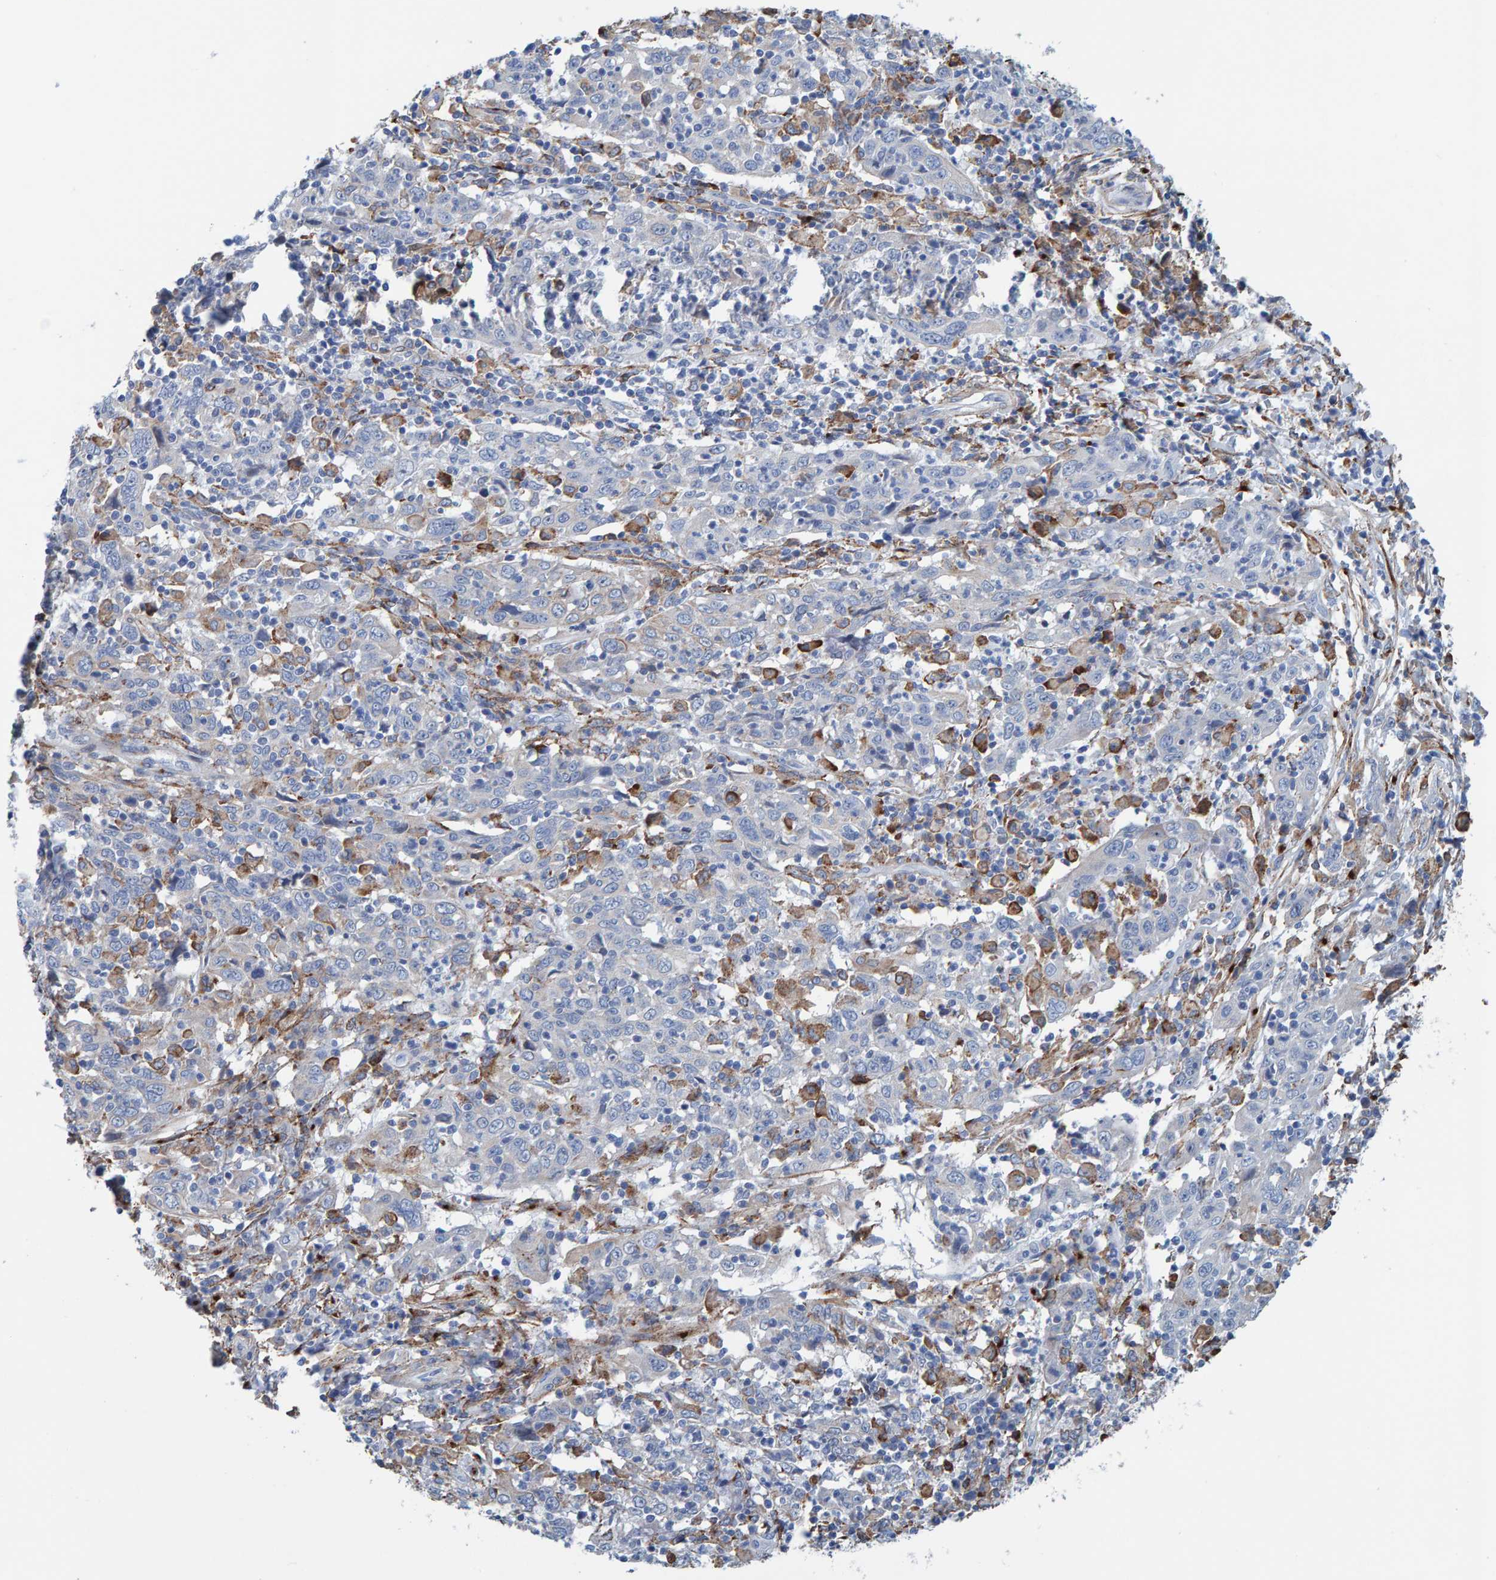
{"staining": {"intensity": "negative", "quantity": "none", "location": "none"}, "tissue": "cervical cancer", "cell_type": "Tumor cells", "image_type": "cancer", "snomed": [{"axis": "morphology", "description": "Squamous cell carcinoma, NOS"}, {"axis": "topography", "description": "Cervix"}], "caption": "IHC of human cervical squamous cell carcinoma demonstrates no positivity in tumor cells.", "gene": "LRP1", "patient": {"sex": "female", "age": 46}}